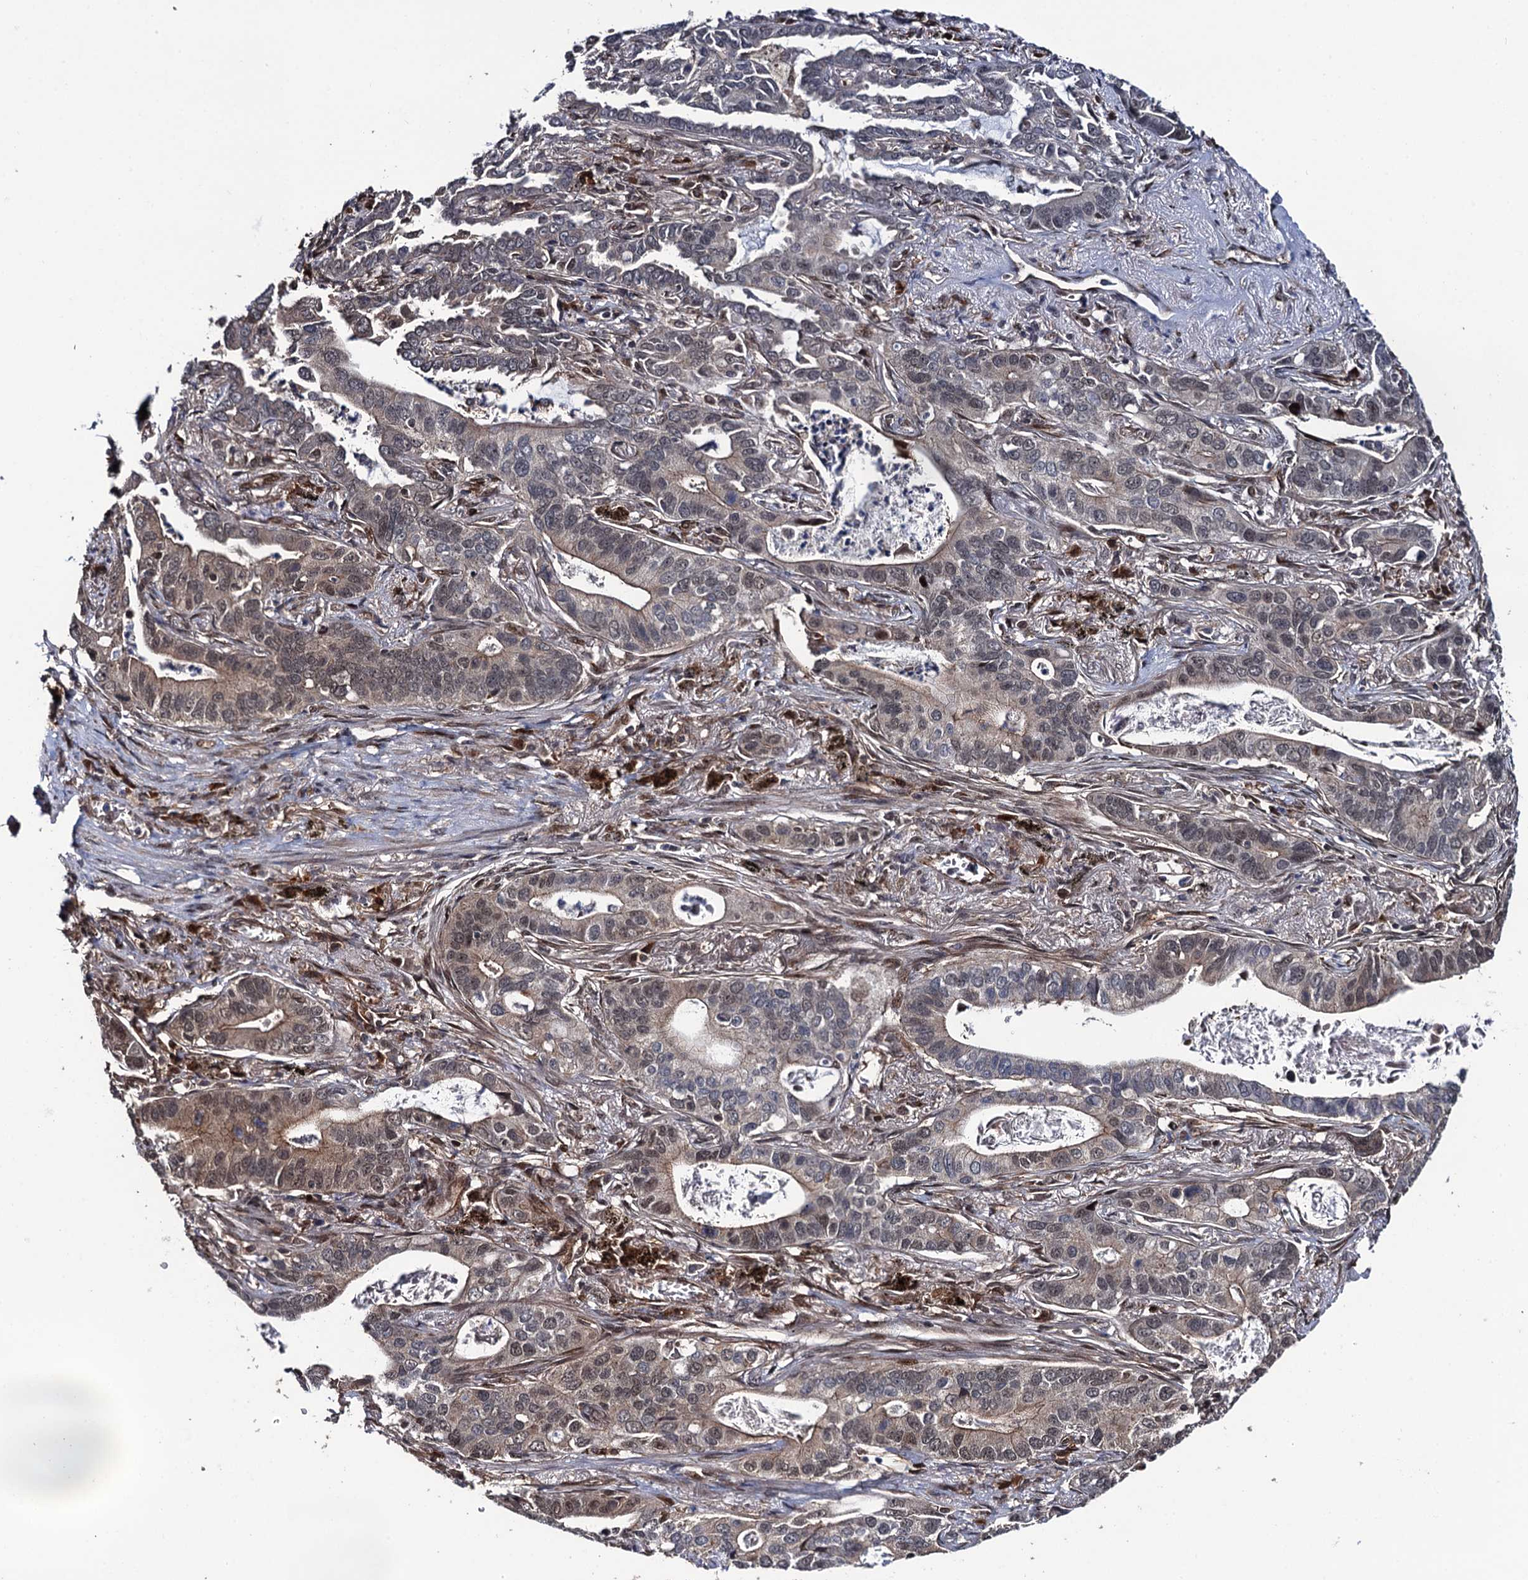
{"staining": {"intensity": "weak", "quantity": "25%-75%", "location": "cytoplasmic/membranous,nuclear"}, "tissue": "lung cancer", "cell_type": "Tumor cells", "image_type": "cancer", "snomed": [{"axis": "morphology", "description": "Adenocarcinoma, NOS"}, {"axis": "topography", "description": "Lung"}], "caption": "IHC (DAB (3,3'-diaminobenzidine)) staining of human lung cancer demonstrates weak cytoplasmic/membranous and nuclear protein expression in about 25%-75% of tumor cells.", "gene": "CDC23", "patient": {"sex": "male", "age": 67}}